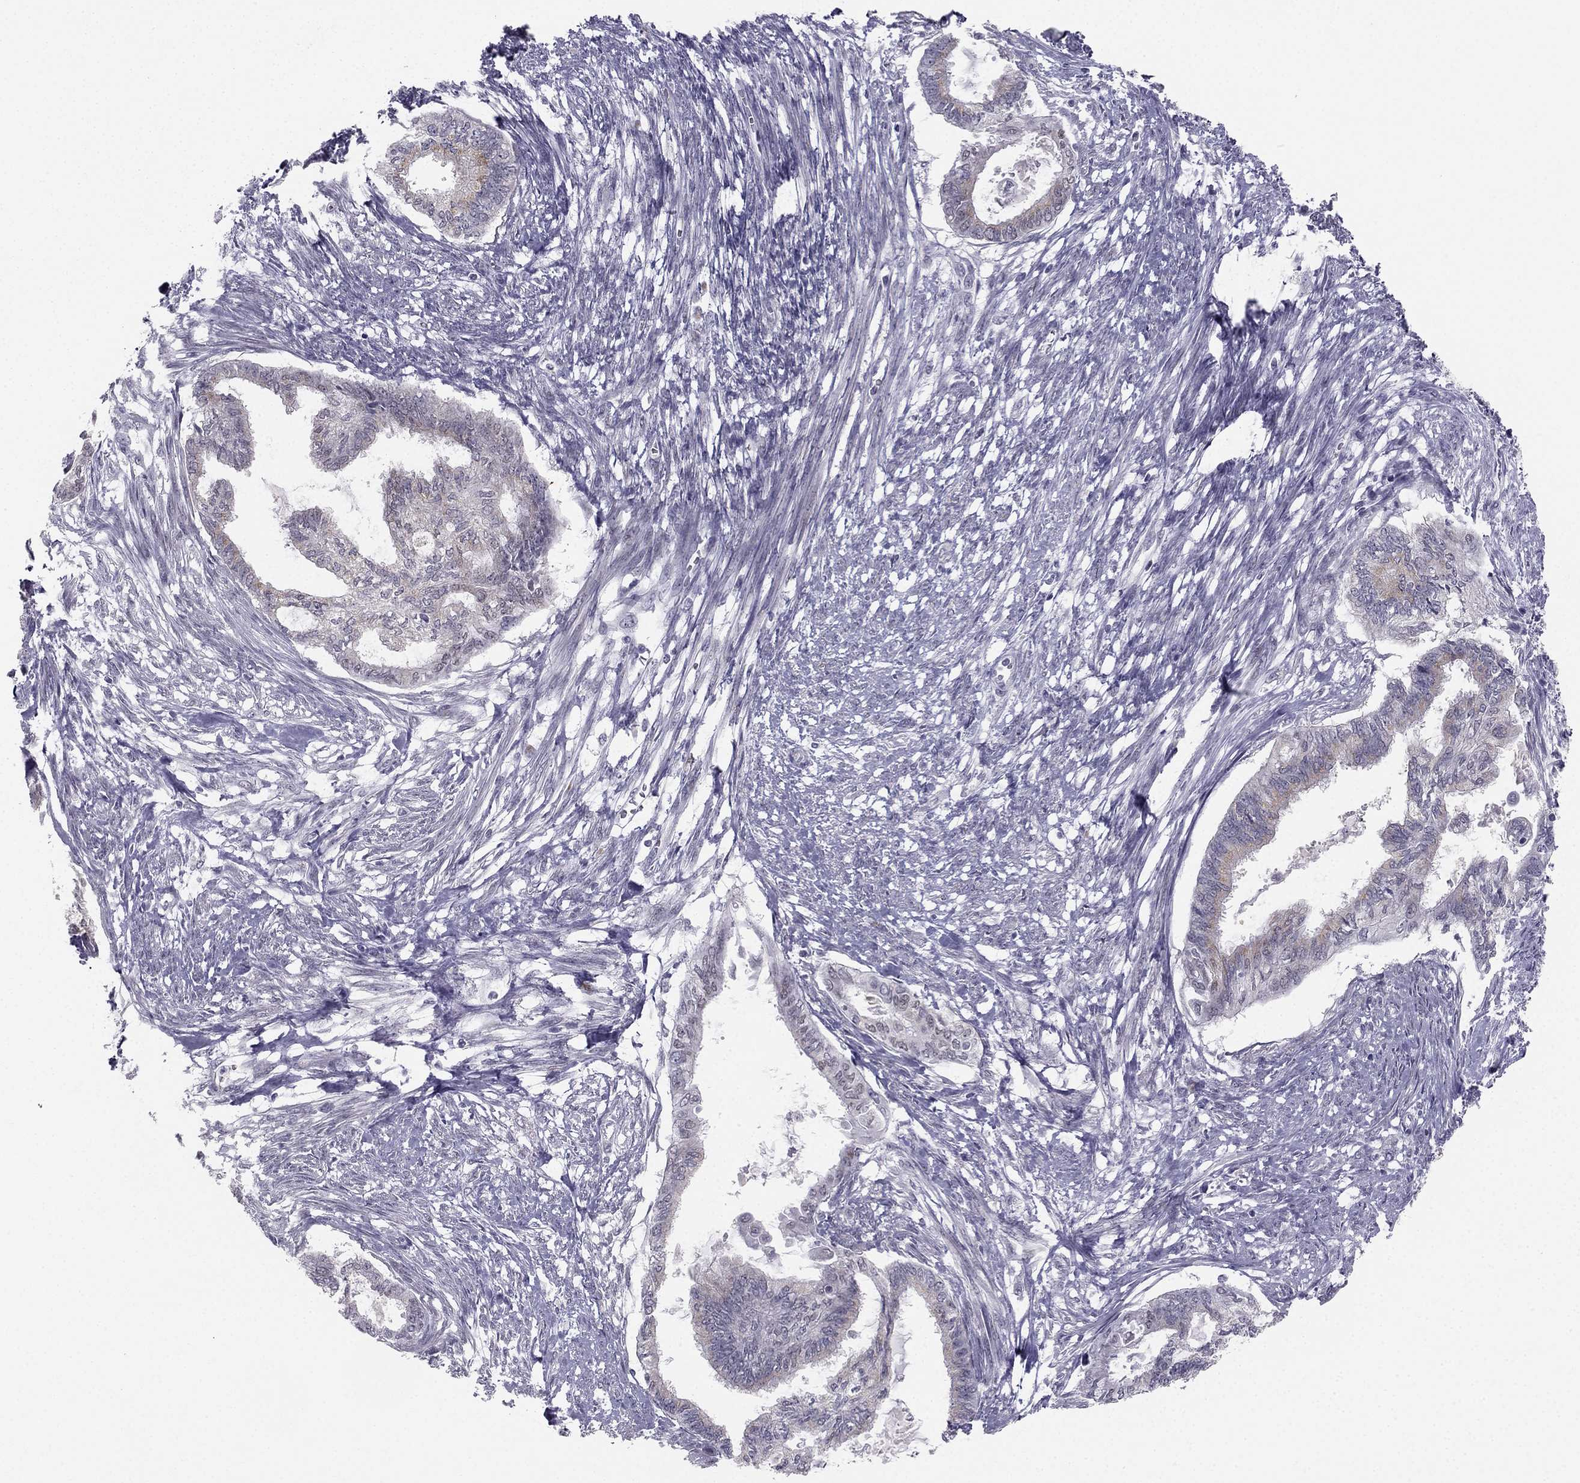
{"staining": {"intensity": "weak", "quantity": "25%-75%", "location": "cytoplasmic/membranous"}, "tissue": "endometrial cancer", "cell_type": "Tumor cells", "image_type": "cancer", "snomed": [{"axis": "morphology", "description": "Adenocarcinoma, NOS"}, {"axis": "topography", "description": "Endometrium"}], "caption": "The photomicrograph exhibits a brown stain indicating the presence of a protein in the cytoplasmic/membranous of tumor cells in endometrial cancer (adenocarcinoma).", "gene": "TRPS1", "patient": {"sex": "female", "age": 86}}